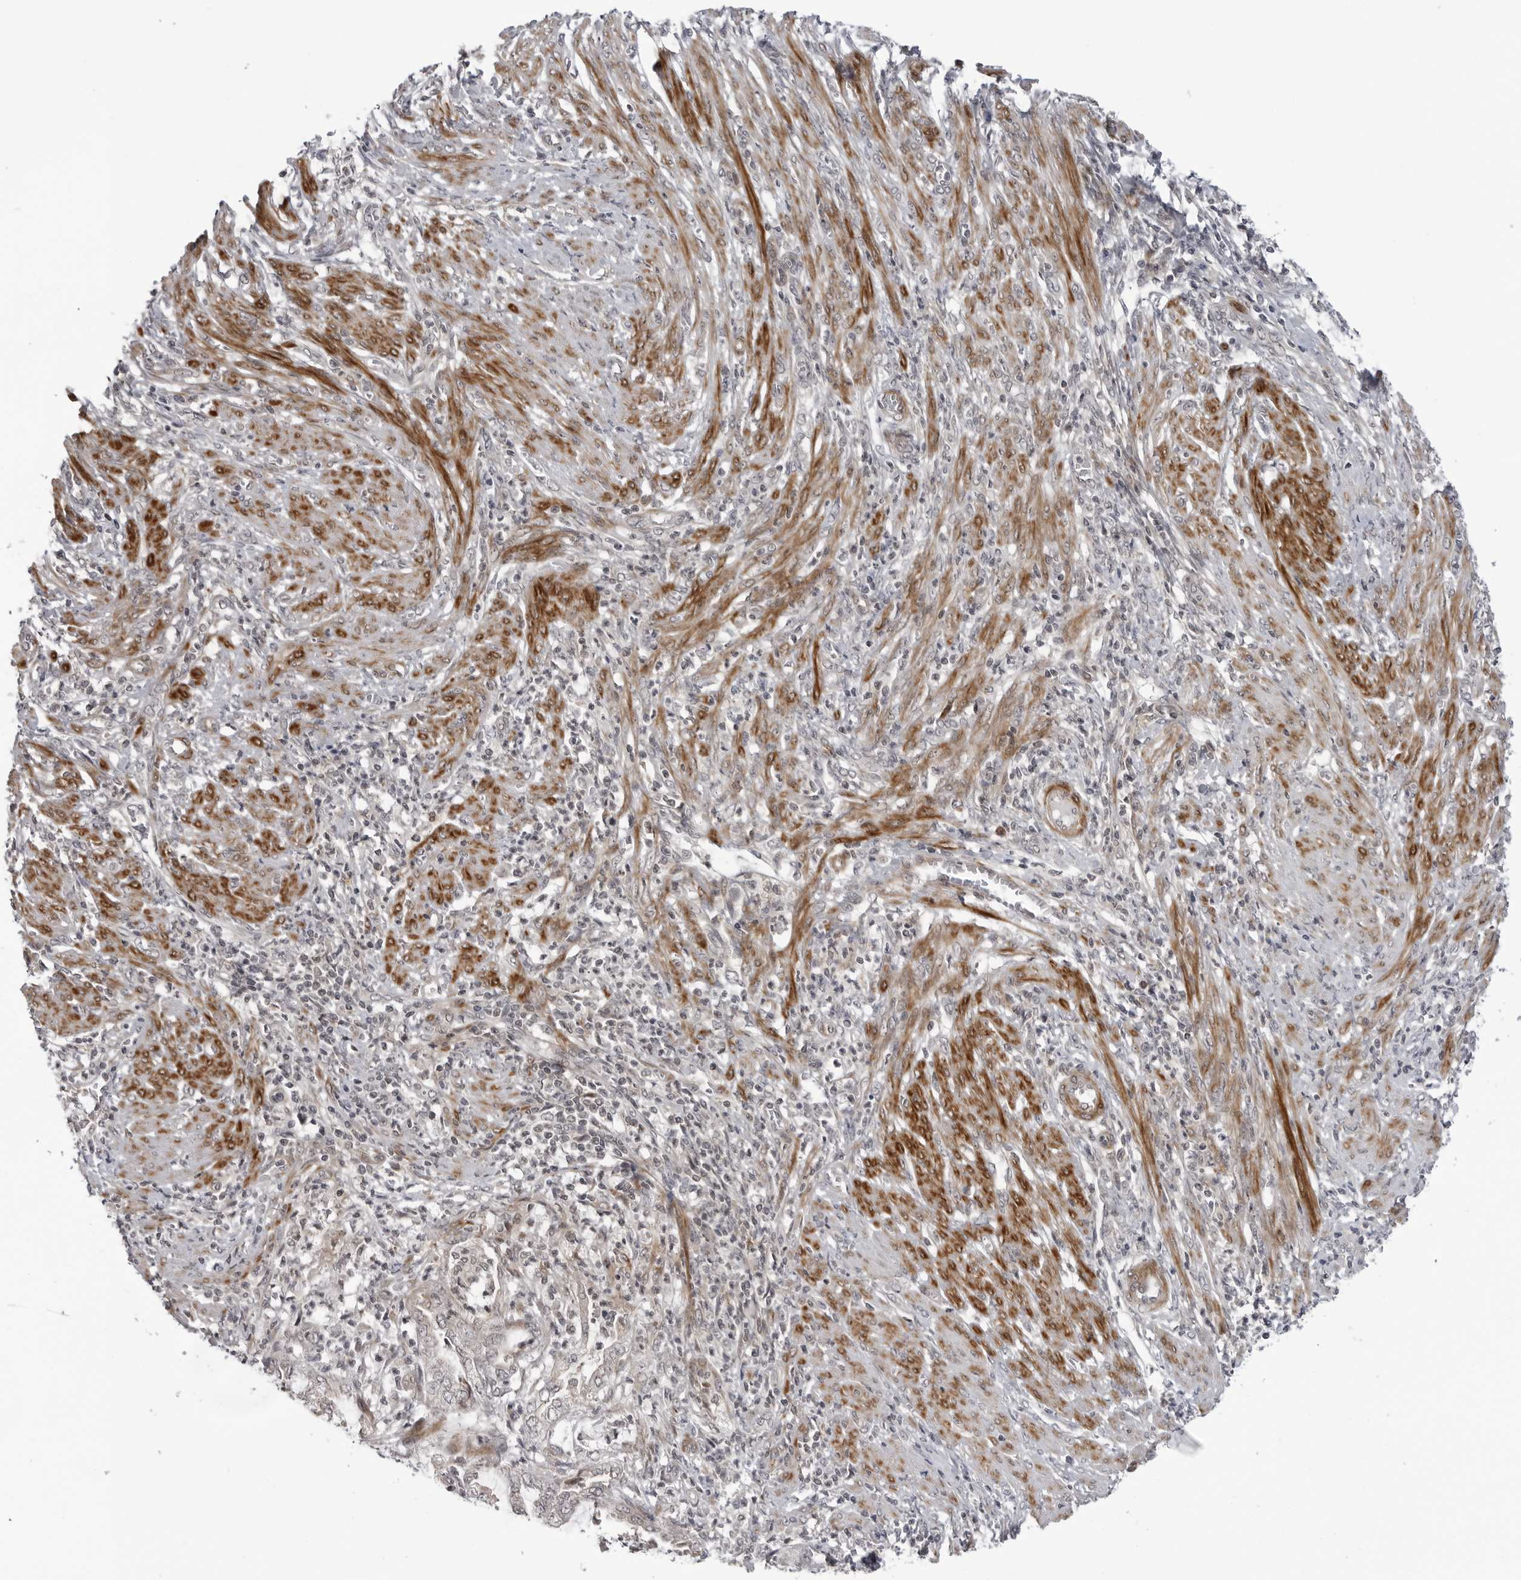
{"staining": {"intensity": "negative", "quantity": "none", "location": "none"}, "tissue": "endometrial cancer", "cell_type": "Tumor cells", "image_type": "cancer", "snomed": [{"axis": "morphology", "description": "Adenocarcinoma, NOS"}, {"axis": "topography", "description": "Endometrium"}], "caption": "This is a image of IHC staining of endometrial cancer (adenocarcinoma), which shows no expression in tumor cells.", "gene": "ADAMTS5", "patient": {"sex": "female", "age": 51}}